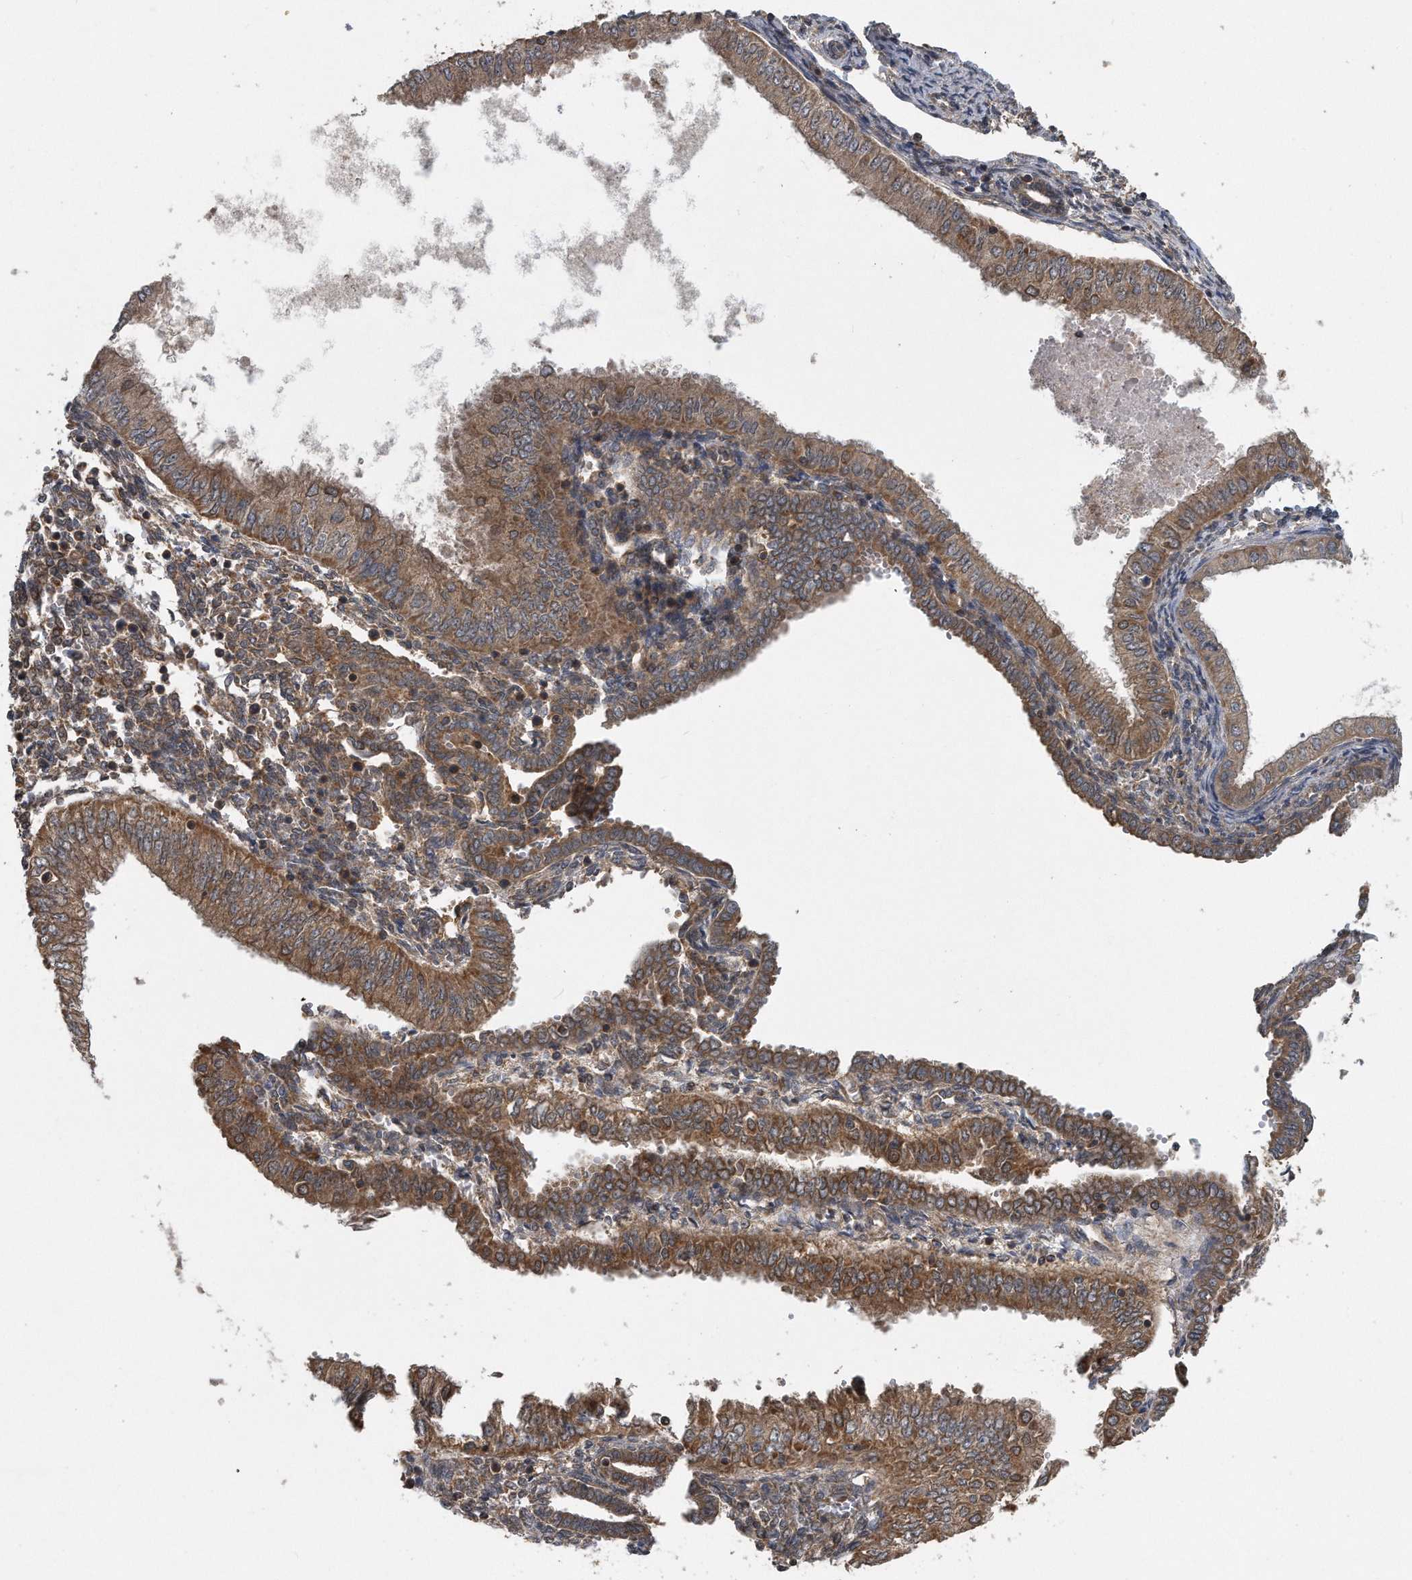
{"staining": {"intensity": "moderate", "quantity": ">75%", "location": "cytoplasmic/membranous"}, "tissue": "endometrial cancer", "cell_type": "Tumor cells", "image_type": "cancer", "snomed": [{"axis": "morphology", "description": "Normal tissue, NOS"}, {"axis": "morphology", "description": "Adenocarcinoma, NOS"}, {"axis": "topography", "description": "Endometrium"}], "caption": "An IHC micrograph of tumor tissue is shown. Protein staining in brown labels moderate cytoplasmic/membranous positivity in endometrial adenocarcinoma within tumor cells.", "gene": "ALPK2", "patient": {"sex": "female", "age": 53}}